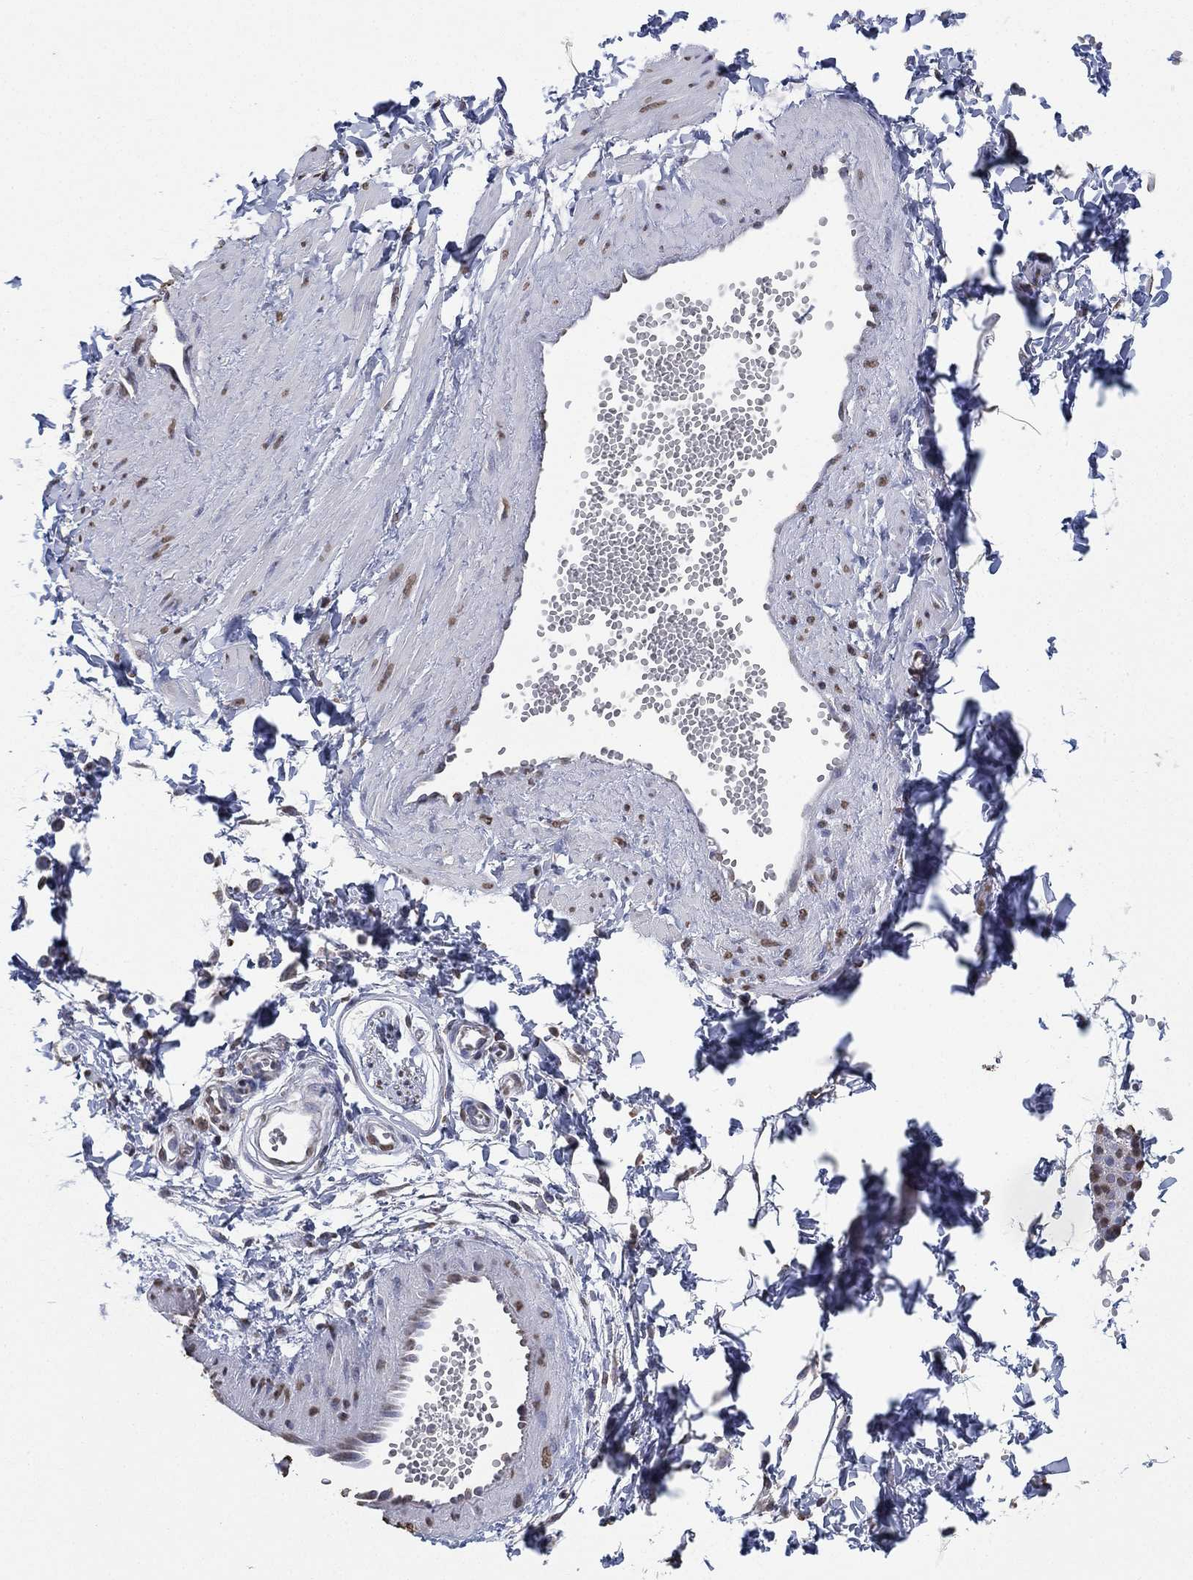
{"staining": {"intensity": "negative", "quantity": "none", "location": "none"}, "tissue": "adipose tissue", "cell_type": "Adipocytes", "image_type": "normal", "snomed": [{"axis": "morphology", "description": "Normal tissue, NOS"}, {"axis": "topography", "description": "Smooth muscle"}, {"axis": "topography", "description": "Peripheral nerve tissue"}], "caption": "DAB immunohistochemical staining of benign human adipose tissue displays no significant staining in adipocytes. Nuclei are stained in blue.", "gene": "ALDH7A1", "patient": {"sex": "male", "age": 22}}